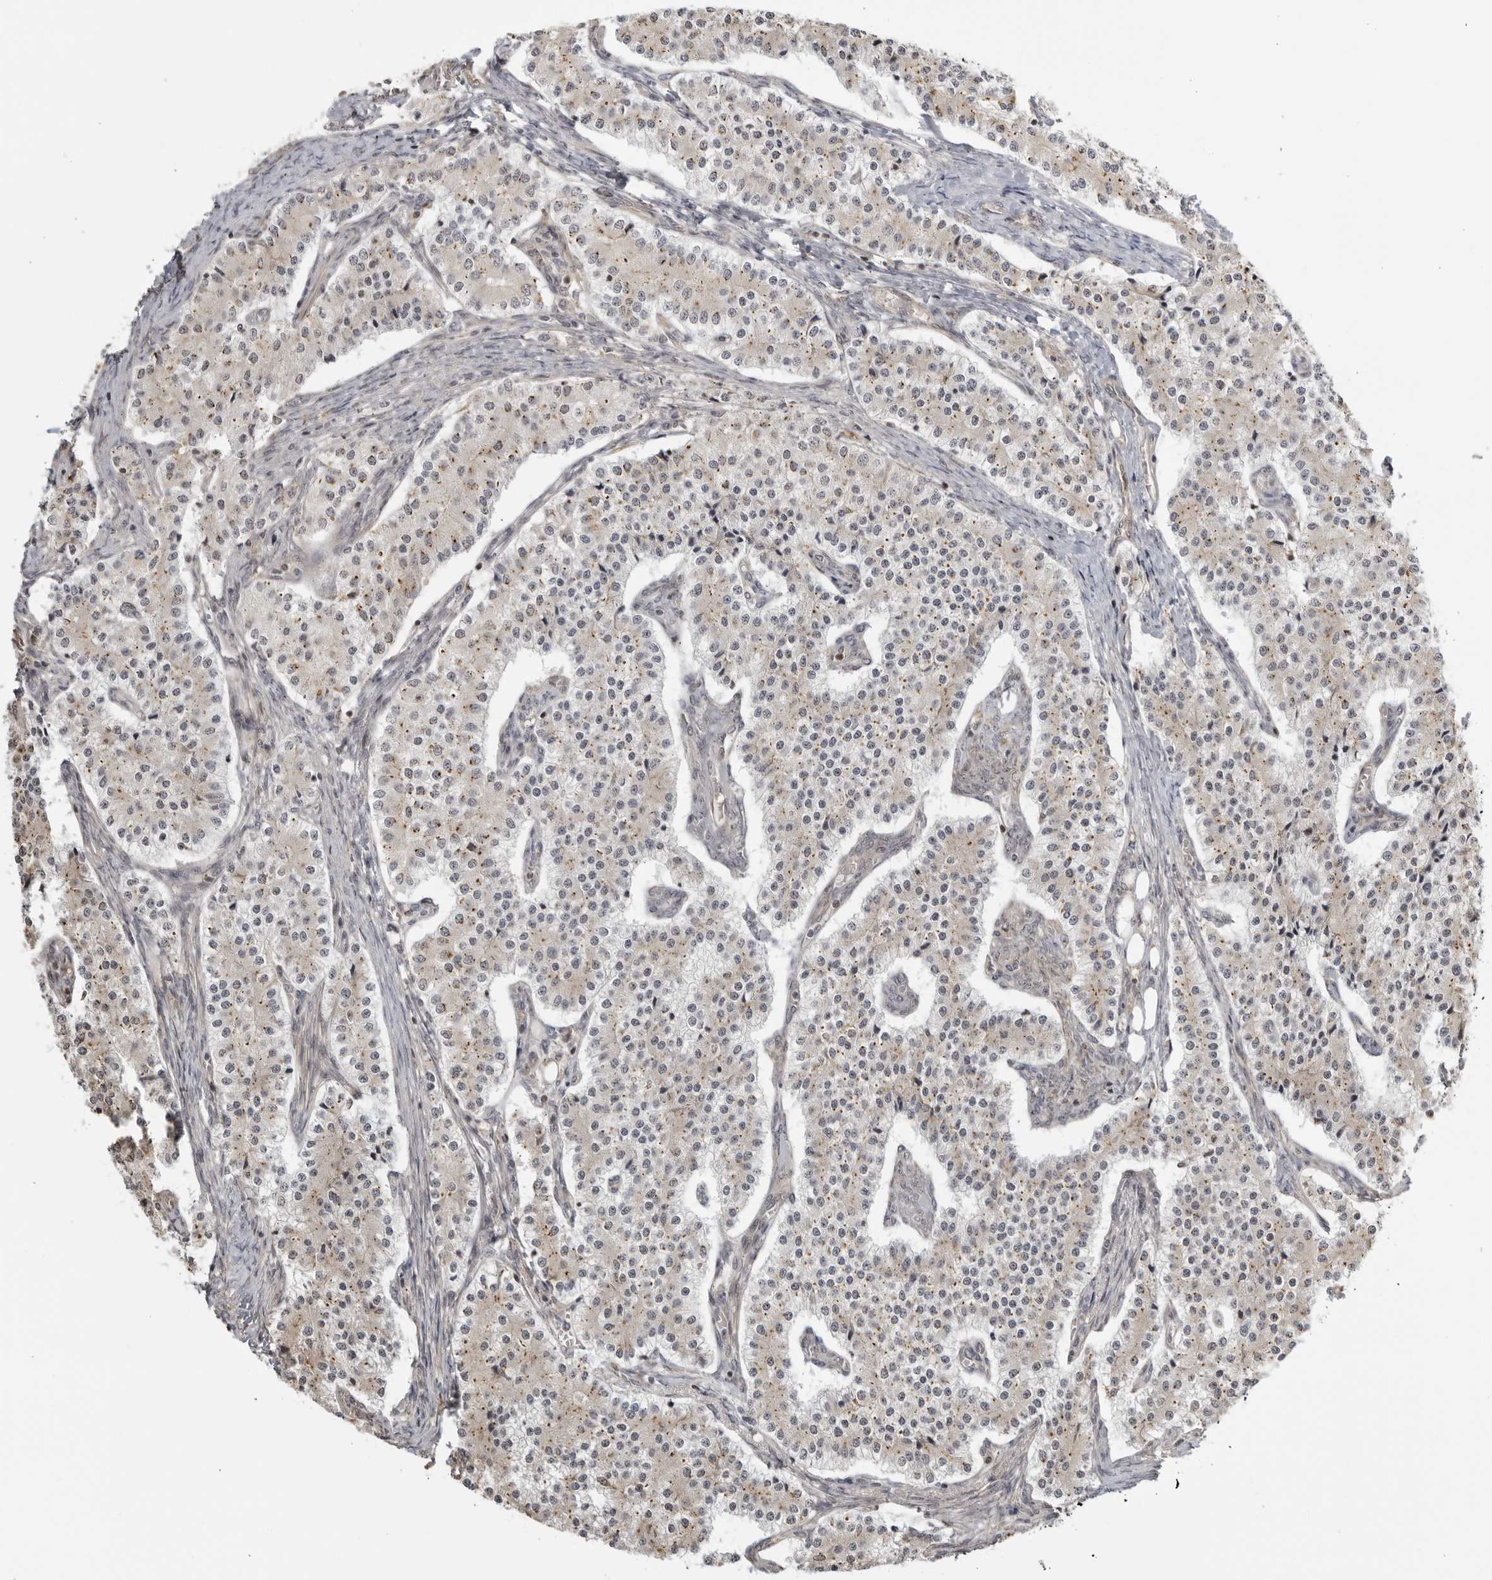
{"staining": {"intensity": "moderate", "quantity": "<25%", "location": "cytoplasmic/membranous"}, "tissue": "carcinoid", "cell_type": "Tumor cells", "image_type": "cancer", "snomed": [{"axis": "morphology", "description": "Carcinoid, malignant, NOS"}, {"axis": "topography", "description": "Colon"}], "caption": "Carcinoid (malignant) stained with DAB immunohistochemistry (IHC) displays low levels of moderate cytoplasmic/membranous expression in approximately <25% of tumor cells.", "gene": "TCF21", "patient": {"sex": "female", "age": 52}}